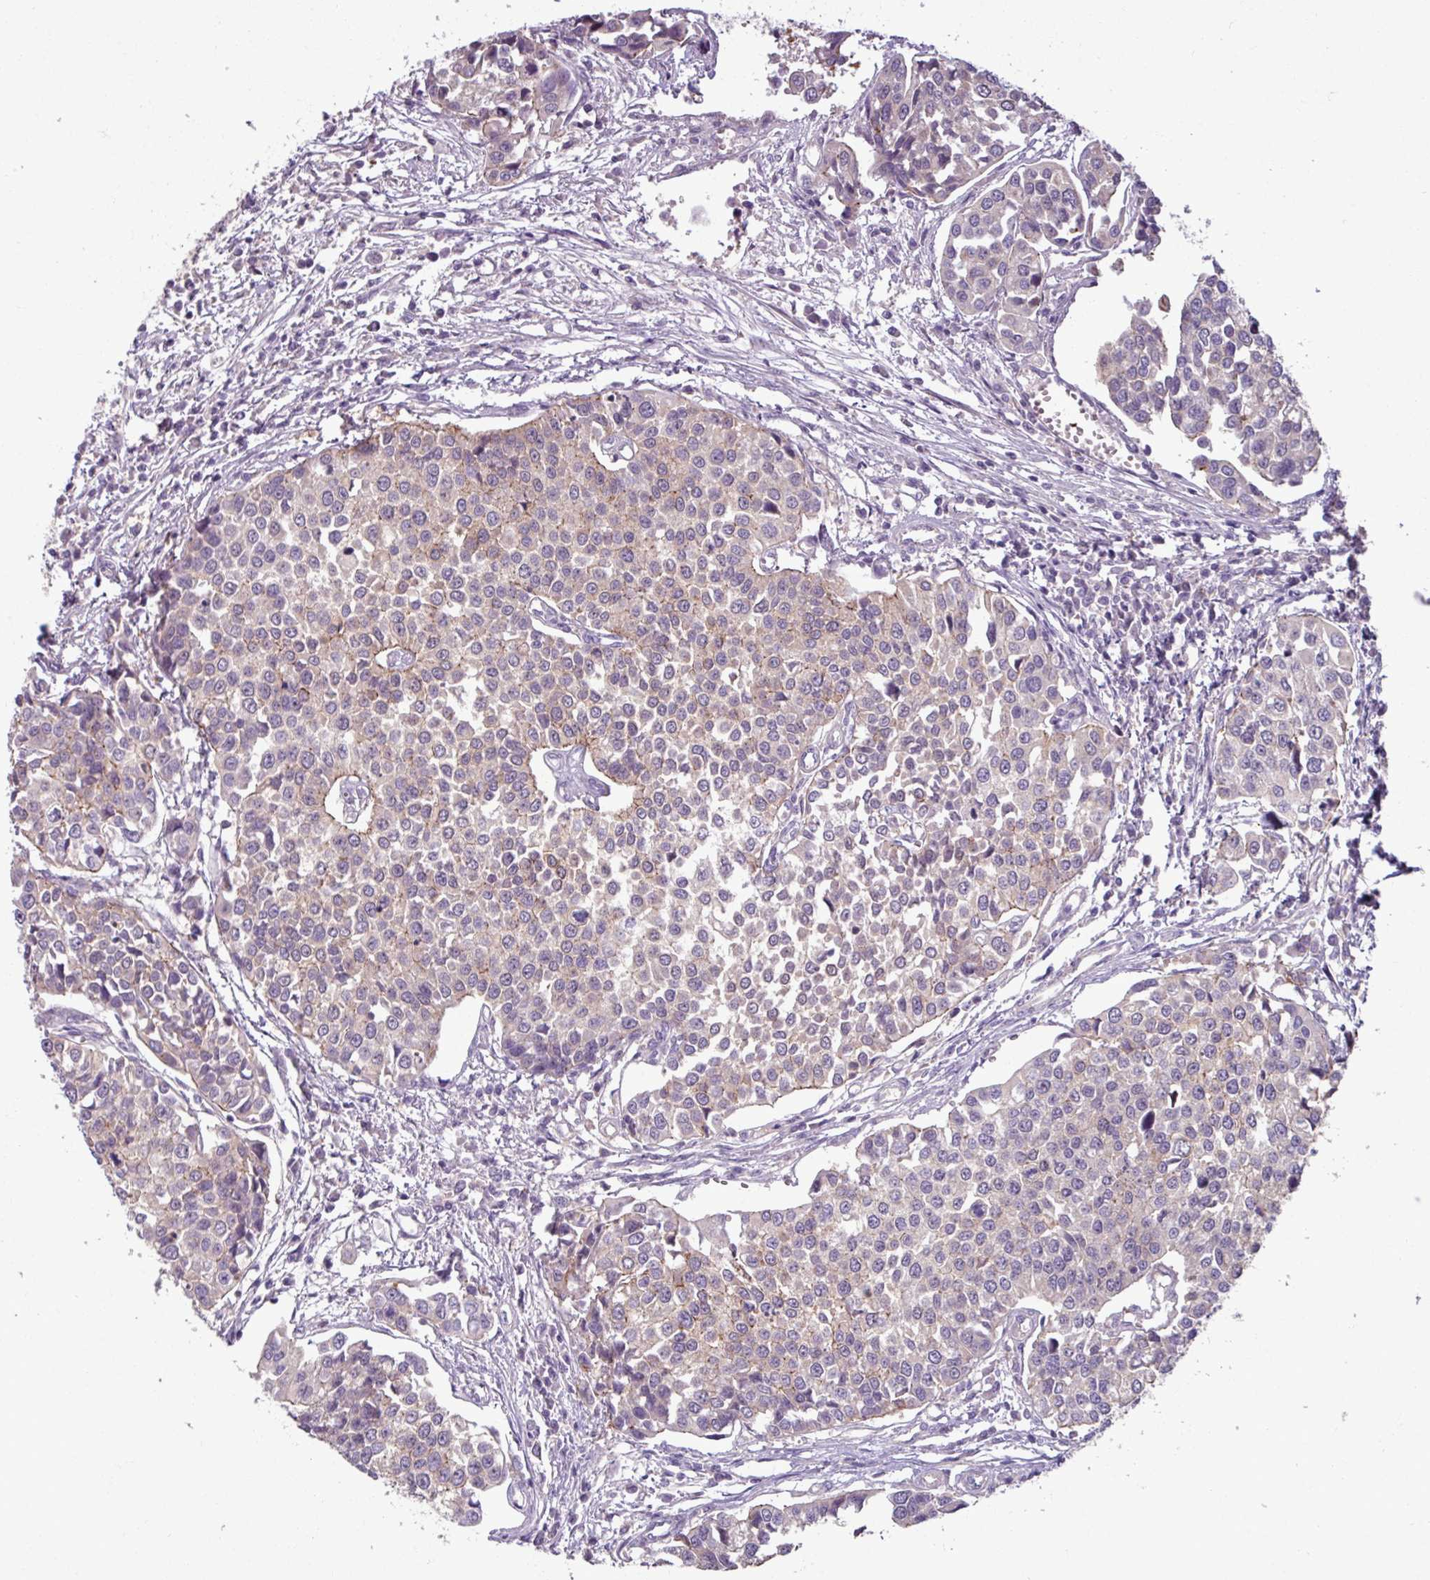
{"staining": {"intensity": "weak", "quantity": "25%-75%", "location": "cytoplasmic/membranous"}, "tissue": "urothelial cancer", "cell_type": "Tumor cells", "image_type": "cancer", "snomed": [{"axis": "morphology", "description": "Urothelial carcinoma, Low grade"}, {"axis": "topography", "description": "Urinary bladder"}], "caption": "Urothelial cancer was stained to show a protein in brown. There is low levels of weak cytoplasmic/membranous staining in approximately 25%-75% of tumor cells. The staining was performed using DAB to visualize the protein expression in brown, while the nuclei were stained in blue with hematoxylin (Magnification: 20x).", "gene": "PNMA6A", "patient": {"sex": "female", "age": 78}}